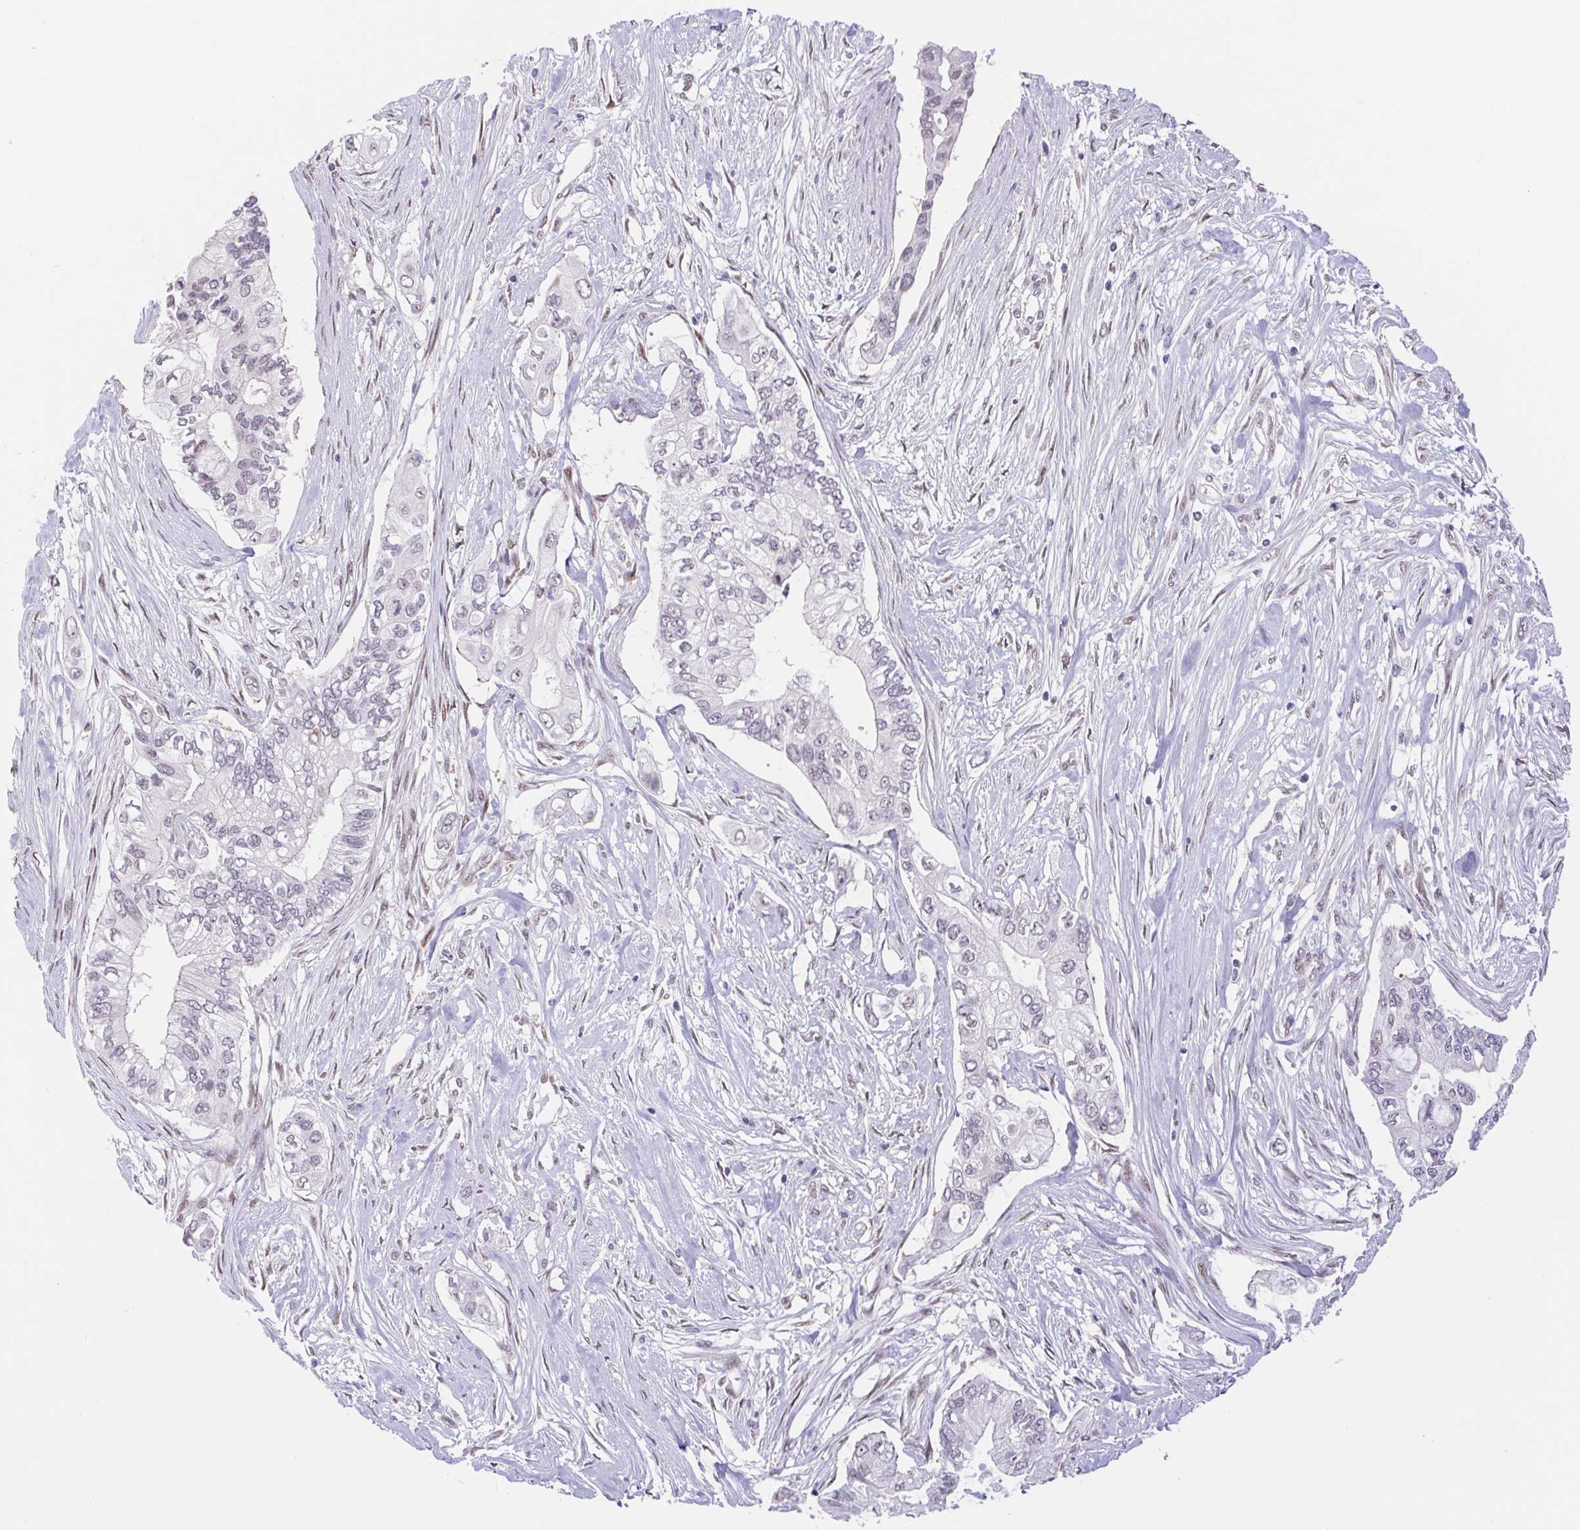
{"staining": {"intensity": "negative", "quantity": "none", "location": "none"}, "tissue": "pancreatic cancer", "cell_type": "Tumor cells", "image_type": "cancer", "snomed": [{"axis": "morphology", "description": "Adenocarcinoma, NOS"}, {"axis": "topography", "description": "Pancreas"}], "caption": "High power microscopy photomicrograph of an immunohistochemistry micrograph of pancreatic cancer (adenocarcinoma), revealing no significant positivity in tumor cells.", "gene": "CAND1", "patient": {"sex": "female", "age": 63}}